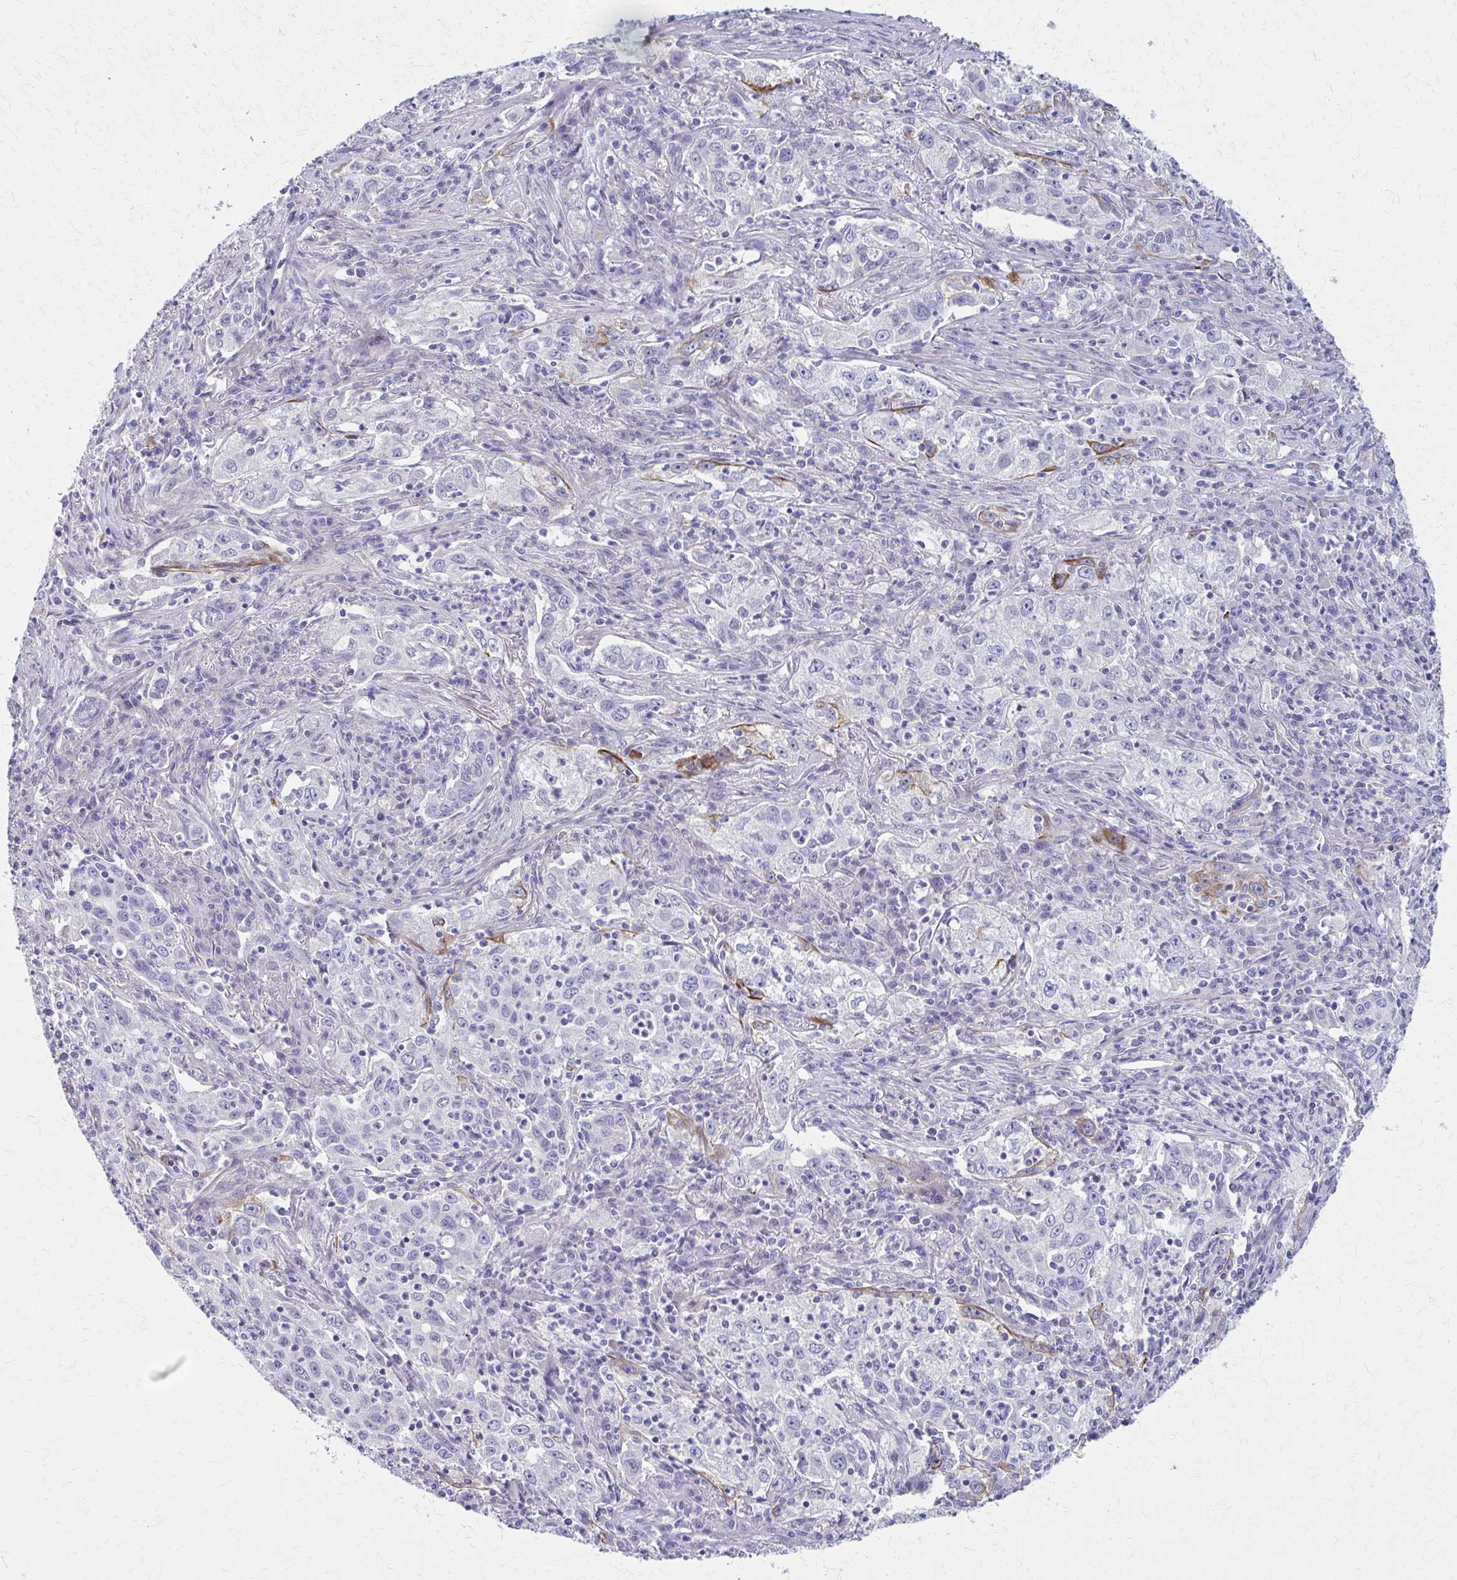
{"staining": {"intensity": "moderate", "quantity": "<25%", "location": "cytoplasmic/membranous"}, "tissue": "lung cancer", "cell_type": "Tumor cells", "image_type": "cancer", "snomed": [{"axis": "morphology", "description": "Squamous cell carcinoma, NOS"}, {"axis": "topography", "description": "Lung"}], "caption": "Protein staining by immunohistochemistry shows moderate cytoplasmic/membranous positivity in approximately <25% of tumor cells in lung squamous cell carcinoma.", "gene": "GLYATL2", "patient": {"sex": "male", "age": 71}}